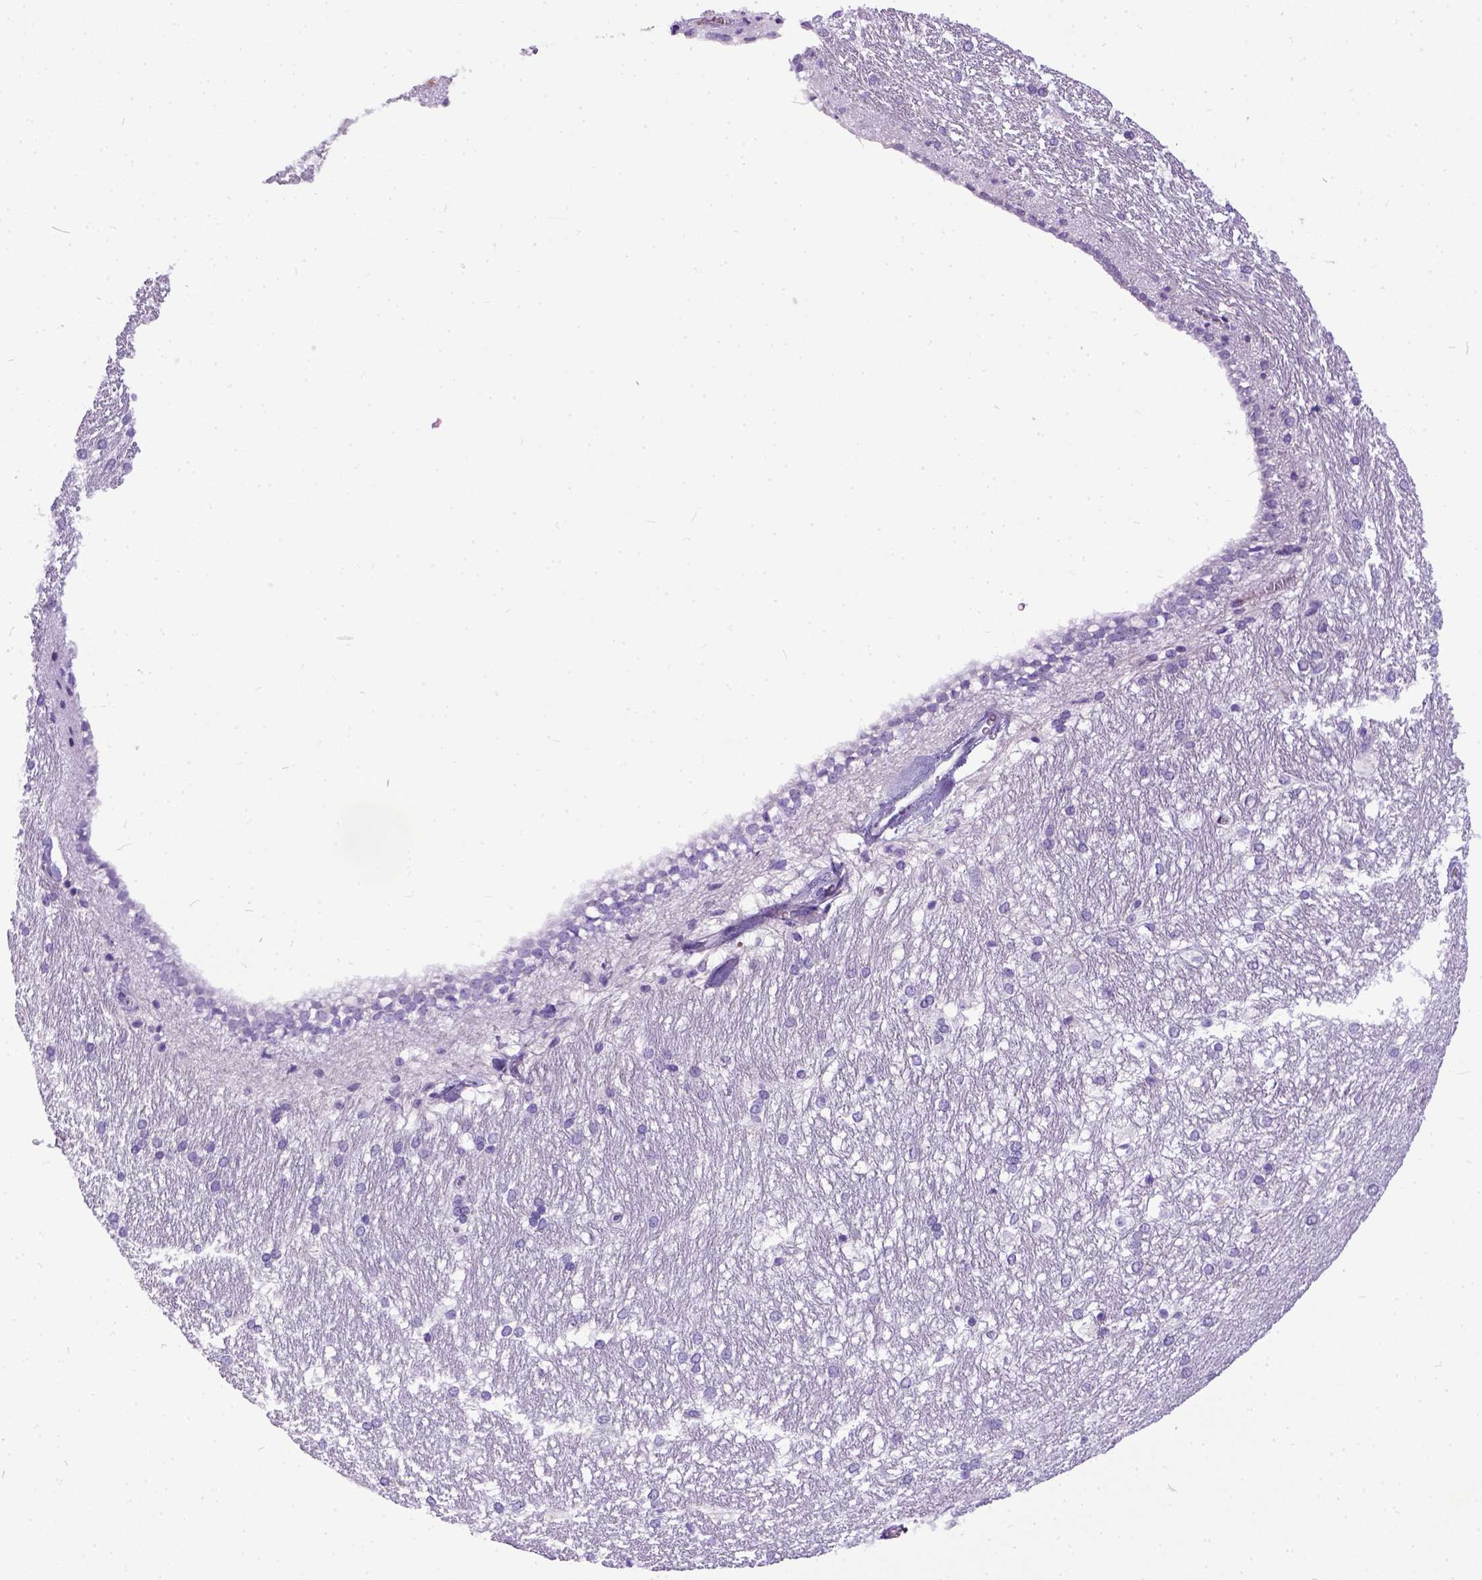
{"staining": {"intensity": "negative", "quantity": "none", "location": "none"}, "tissue": "hippocampus", "cell_type": "Glial cells", "image_type": "normal", "snomed": [{"axis": "morphology", "description": "Normal tissue, NOS"}, {"axis": "topography", "description": "Cerebral cortex"}, {"axis": "topography", "description": "Hippocampus"}], "caption": "A histopathology image of hippocampus stained for a protein shows no brown staining in glial cells. (Brightfield microscopy of DAB IHC at high magnification).", "gene": "IGF2", "patient": {"sex": "female", "age": 19}}